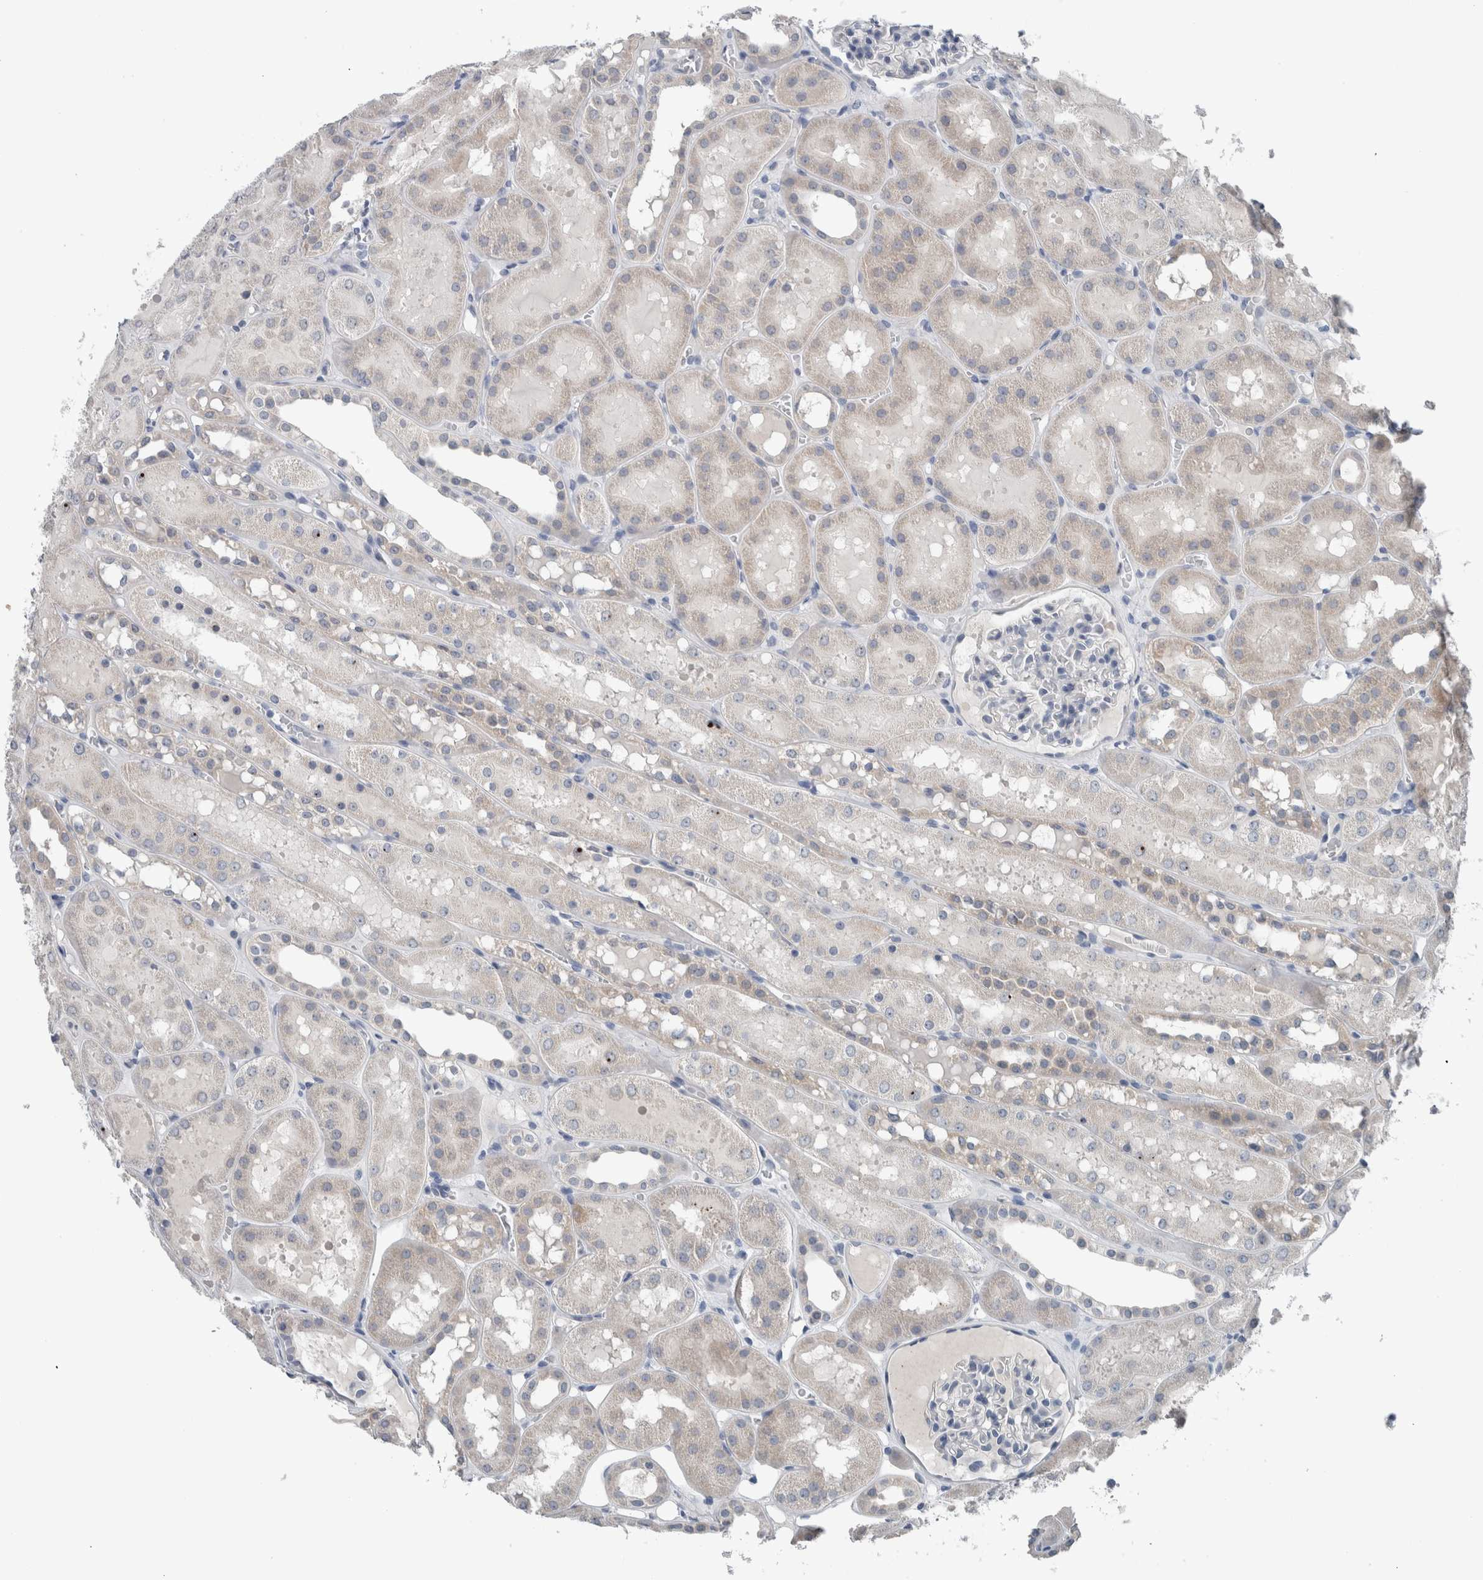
{"staining": {"intensity": "negative", "quantity": "none", "location": "none"}, "tissue": "kidney", "cell_type": "Cells in glomeruli", "image_type": "normal", "snomed": [{"axis": "morphology", "description": "Normal tissue, NOS"}, {"axis": "topography", "description": "Kidney"}, {"axis": "topography", "description": "Urinary bladder"}], "caption": "Immunohistochemical staining of unremarkable human kidney shows no significant expression in cells in glomeruli.", "gene": "CRNN", "patient": {"sex": "male", "age": 16}}